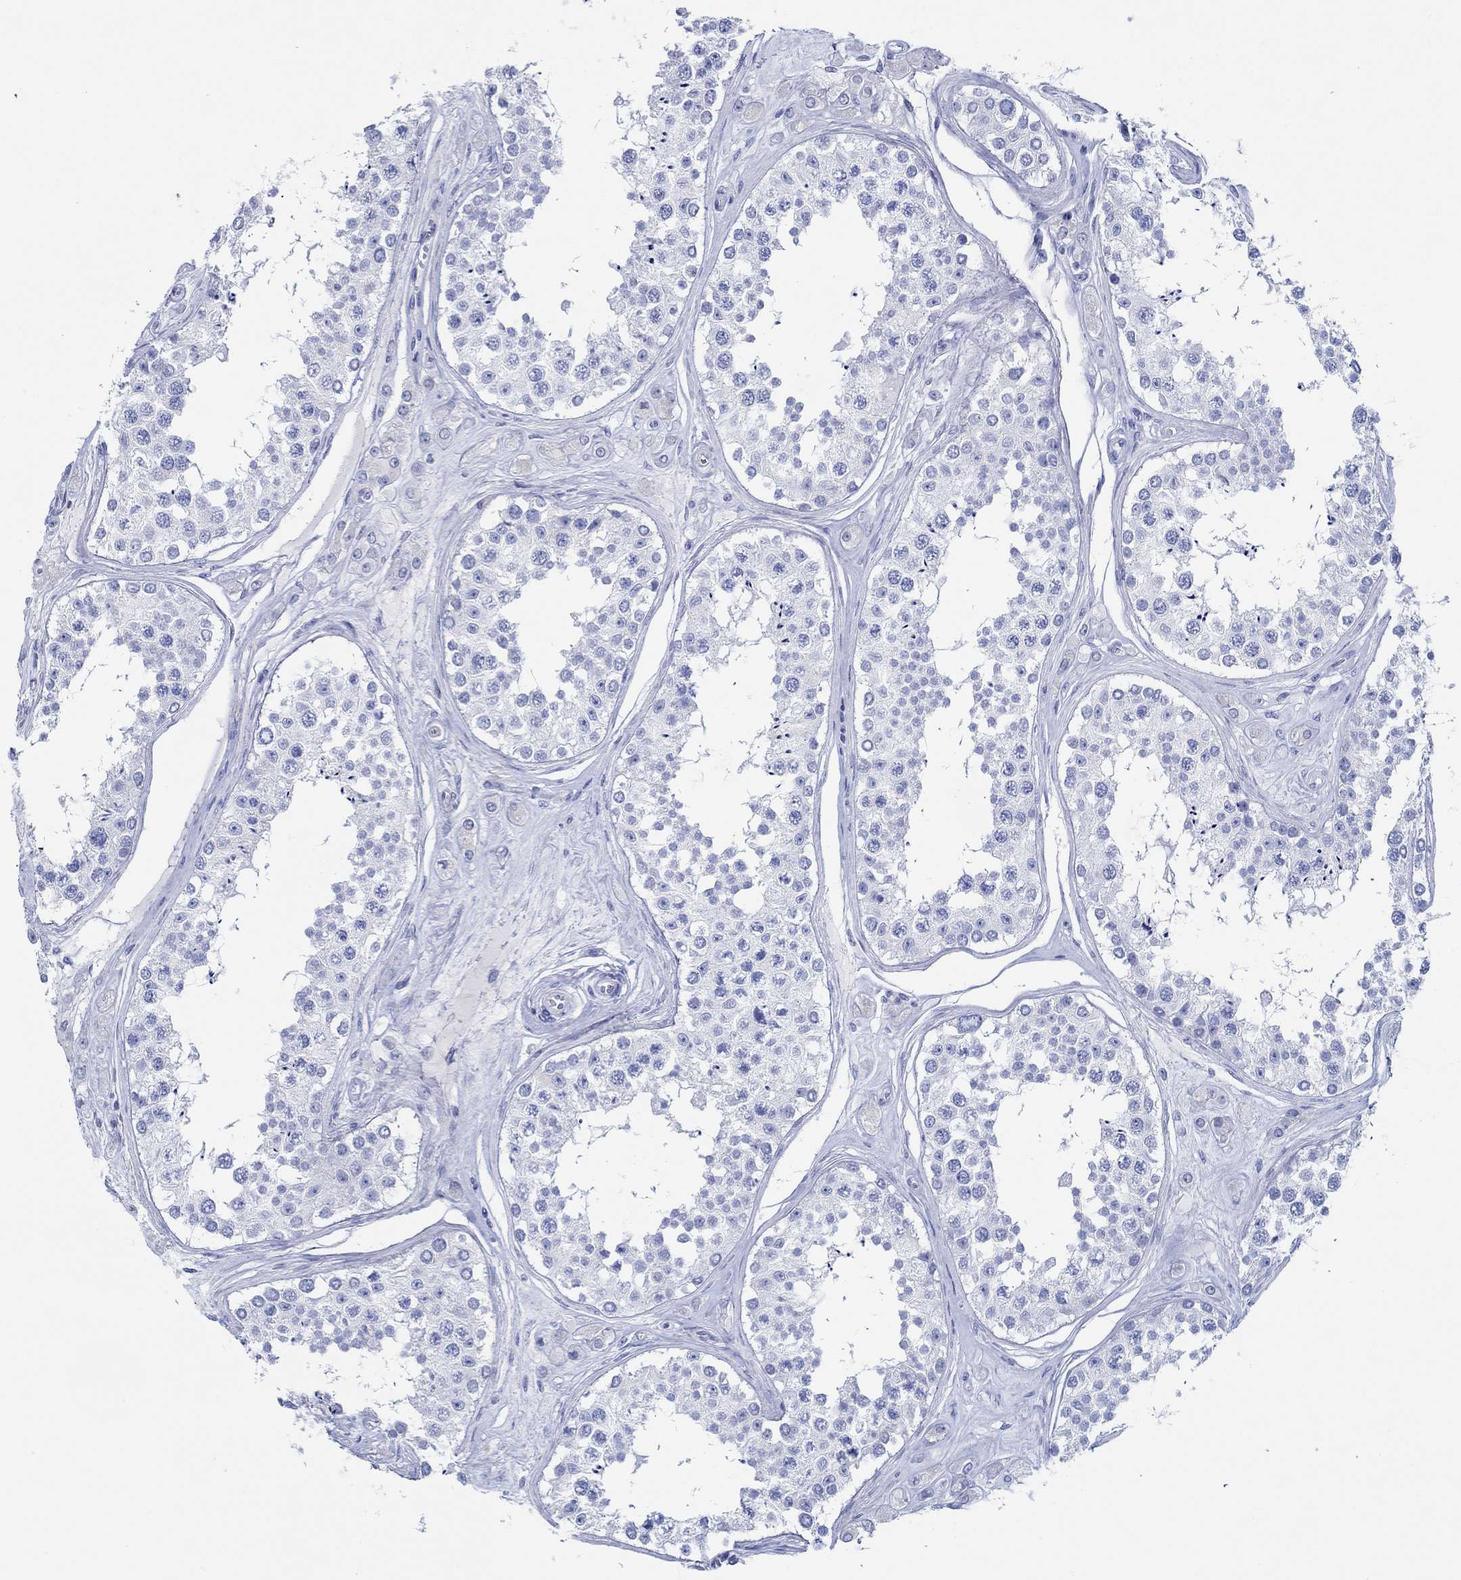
{"staining": {"intensity": "negative", "quantity": "none", "location": "none"}, "tissue": "testis", "cell_type": "Cells in seminiferous ducts", "image_type": "normal", "snomed": [{"axis": "morphology", "description": "Normal tissue, NOS"}, {"axis": "topography", "description": "Testis"}], "caption": "A photomicrograph of testis stained for a protein reveals no brown staining in cells in seminiferous ducts. Nuclei are stained in blue.", "gene": "IGFBP6", "patient": {"sex": "male", "age": 25}}